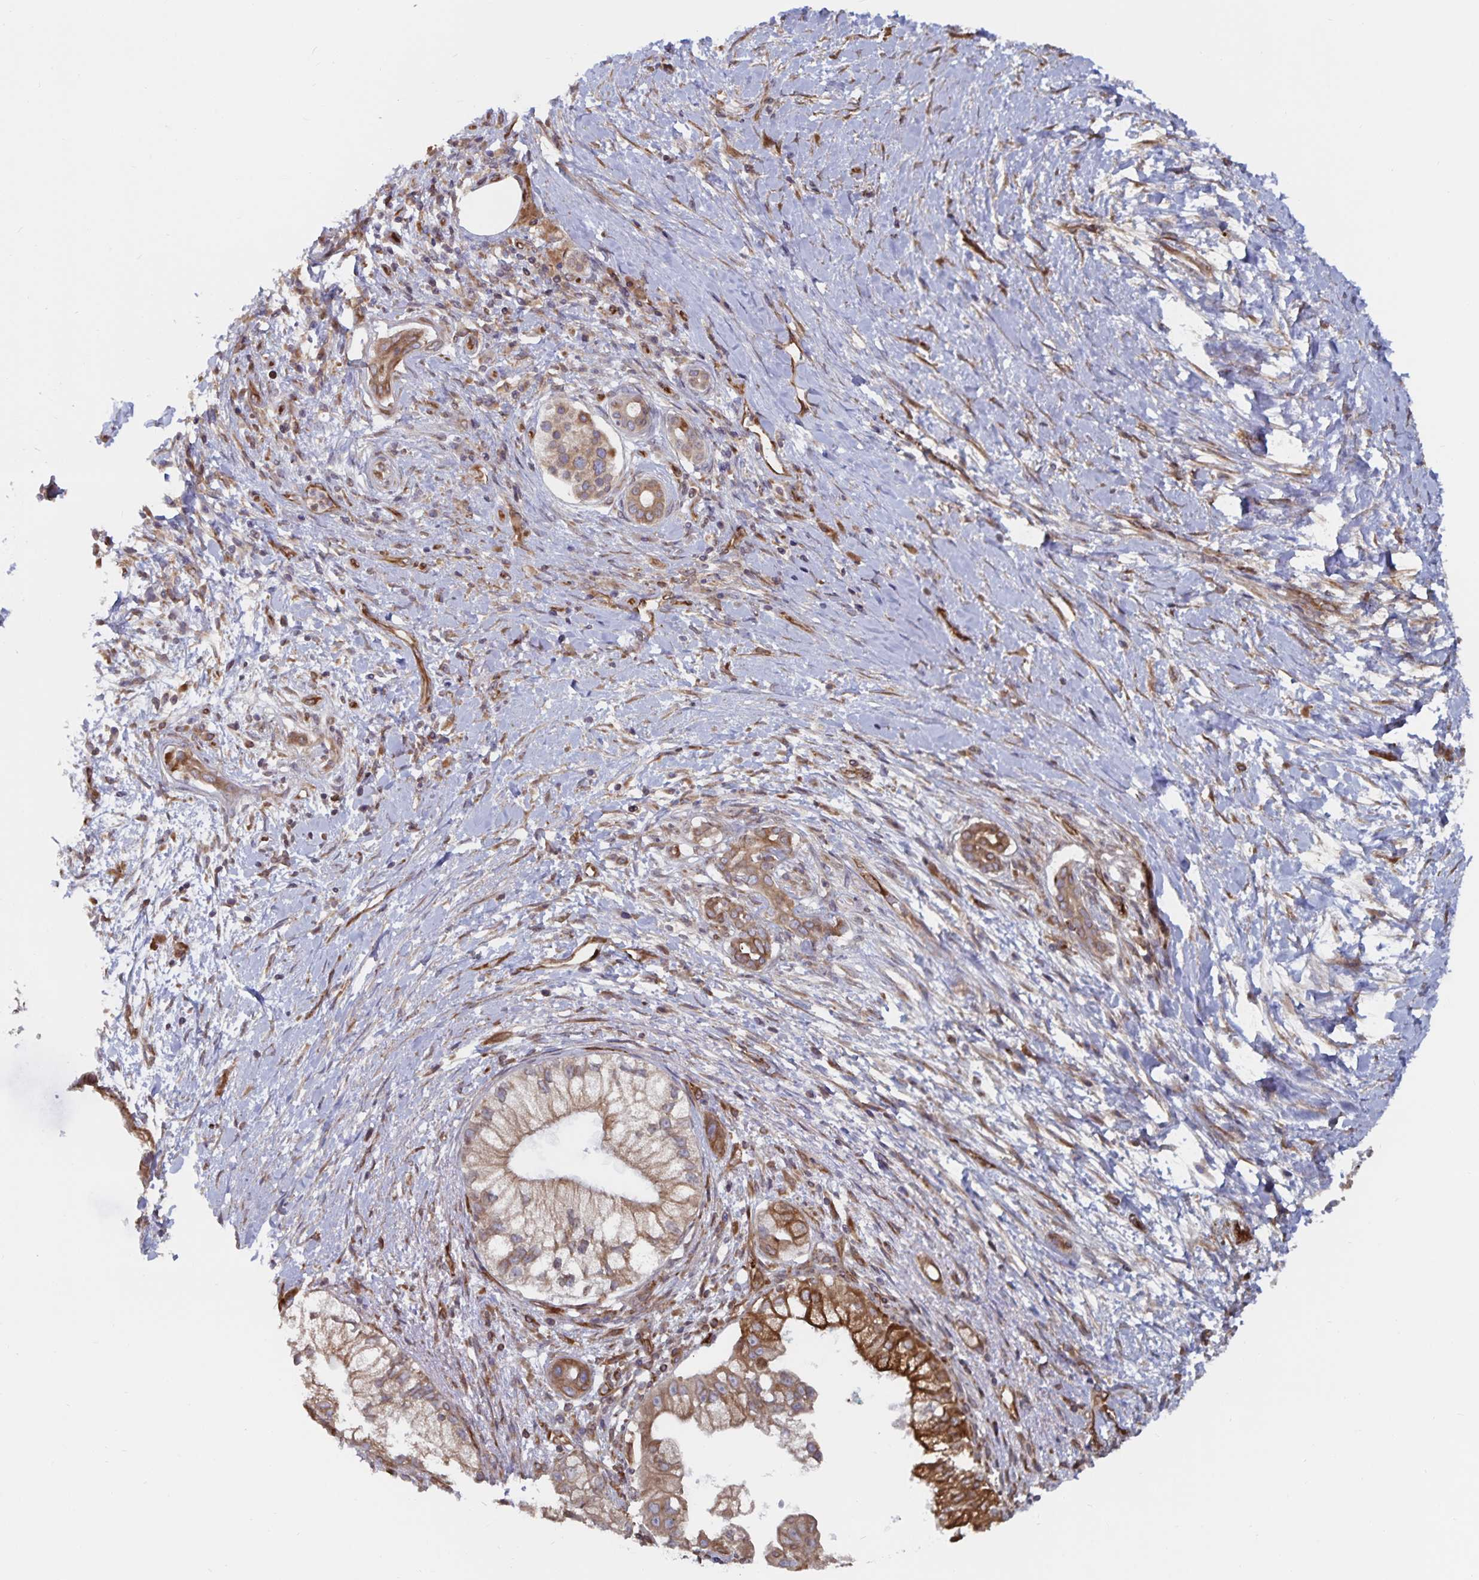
{"staining": {"intensity": "weak", "quantity": ">75%", "location": "cytoplasmic/membranous"}, "tissue": "pancreatic cancer", "cell_type": "Tumor cells", "image_type": "cancer", "snomed": [{"axis": "morphology", "description": "Adenocarcinoma, NOS"}, {"axis": "topography", "description": "Pancreas"}], "caption": "Pancreatic adenocarcinoma tissue reveals weak cytoplasmic/membranous expression in approximately >75% of tumor cells, visualized by immunohistochemistry.", "gene": "BCAP29", "patient": {"sex": "male", "age": 70}}